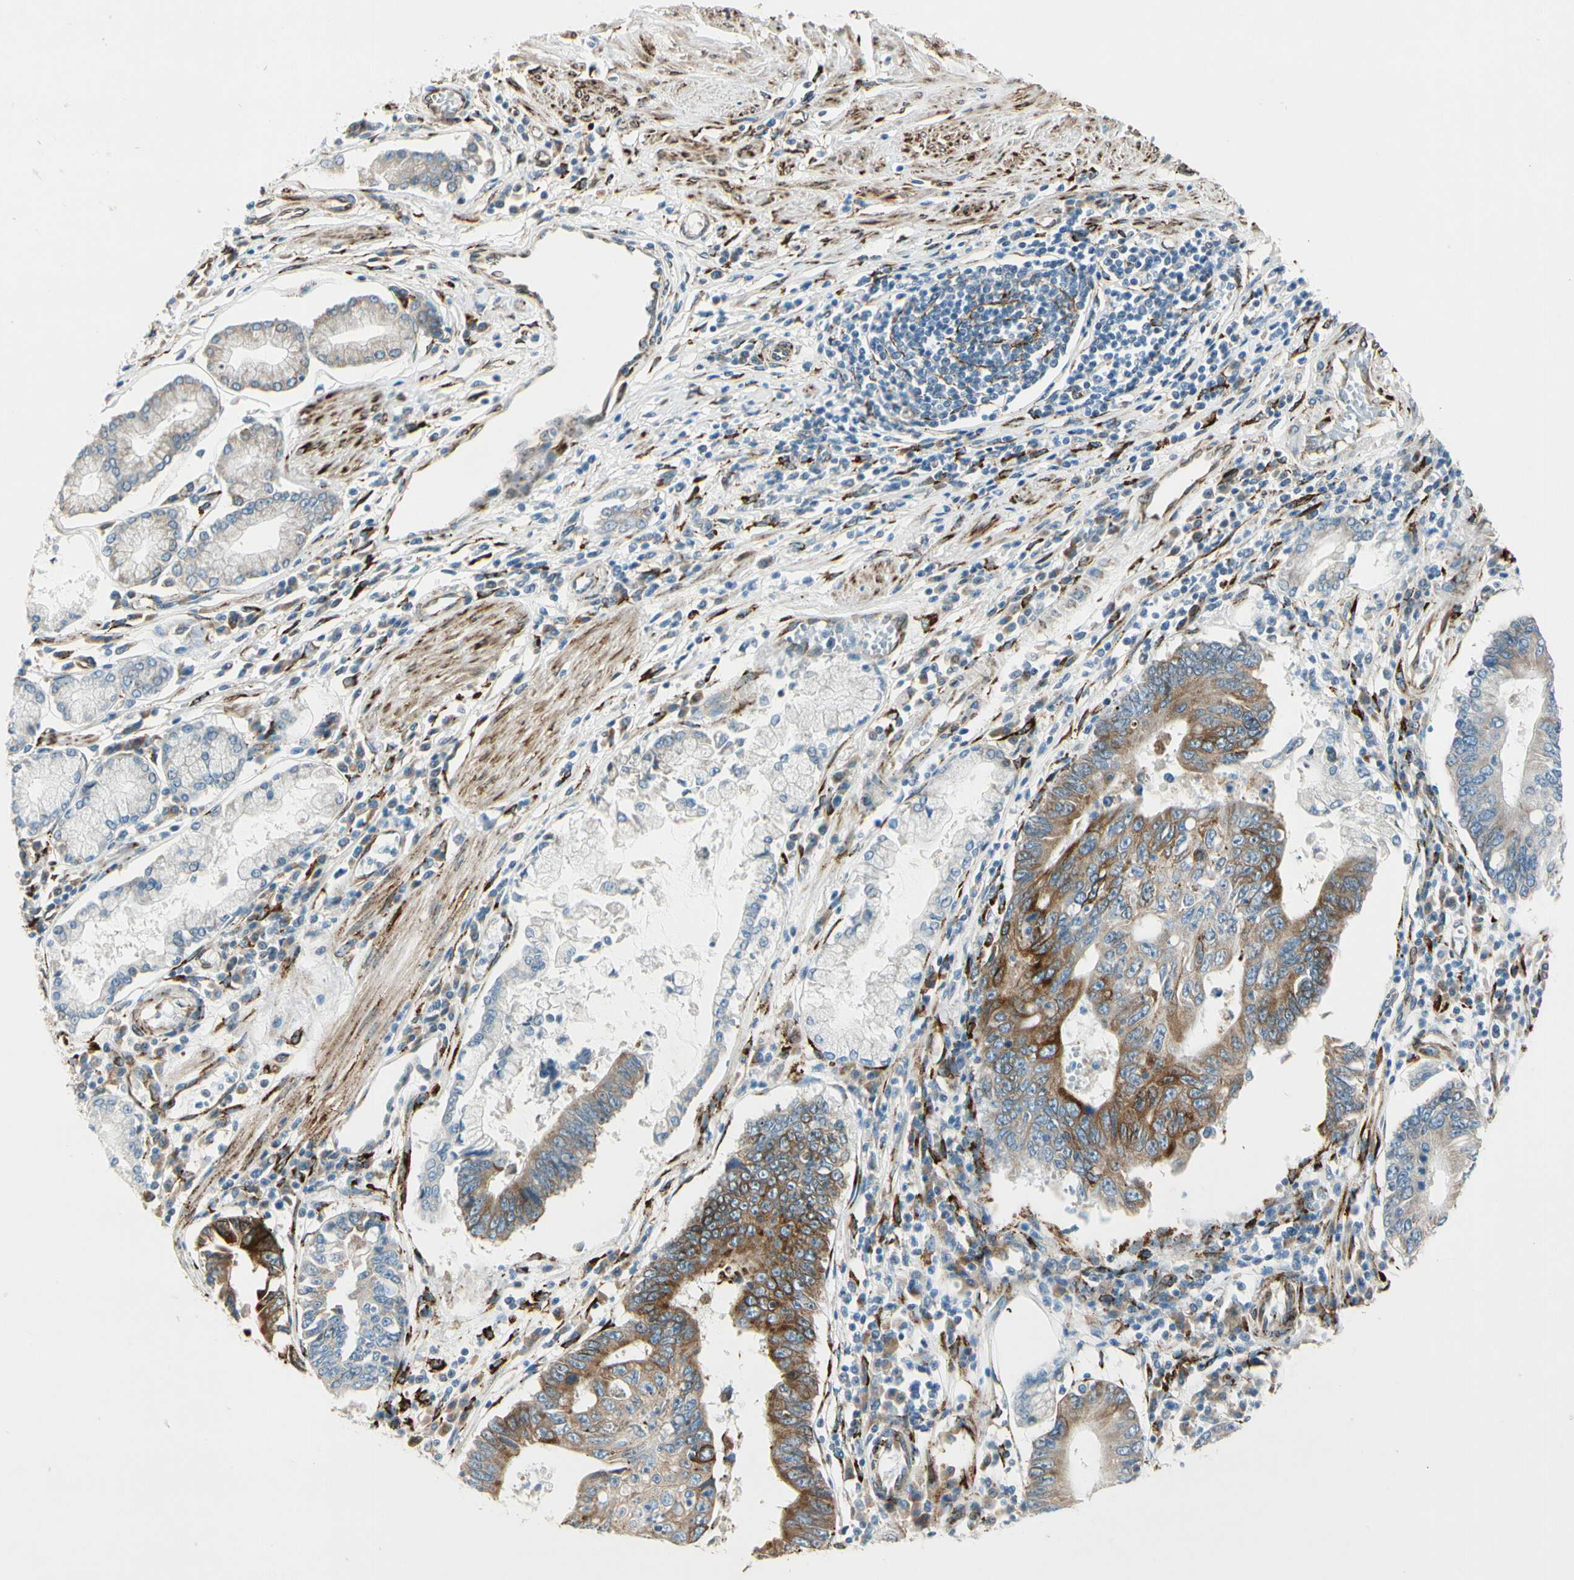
{"staining": {"intensity": "moderate", "quantity": "25%-75%", "location": "cytoplasmic/membranous"}, "tissue": "stomach cancer", "cell_type": "Tumor cells", "image_type": "cancer", "snomed": [{"axis": "morphology", "description": "Adenocarcinoma, NOS"}, {"axis": "topography", "description": "Stomach"}], "caption": "Brown immunohistochemical staining in human adenocarcinoma (stomach) displays moderate cytoplasmic/membranous expression in about 25%-75% of tumor cells. Nuclei are stained in blue.", "gene": "FKBP7", "patient": {"sex": "male", "age": 59}}